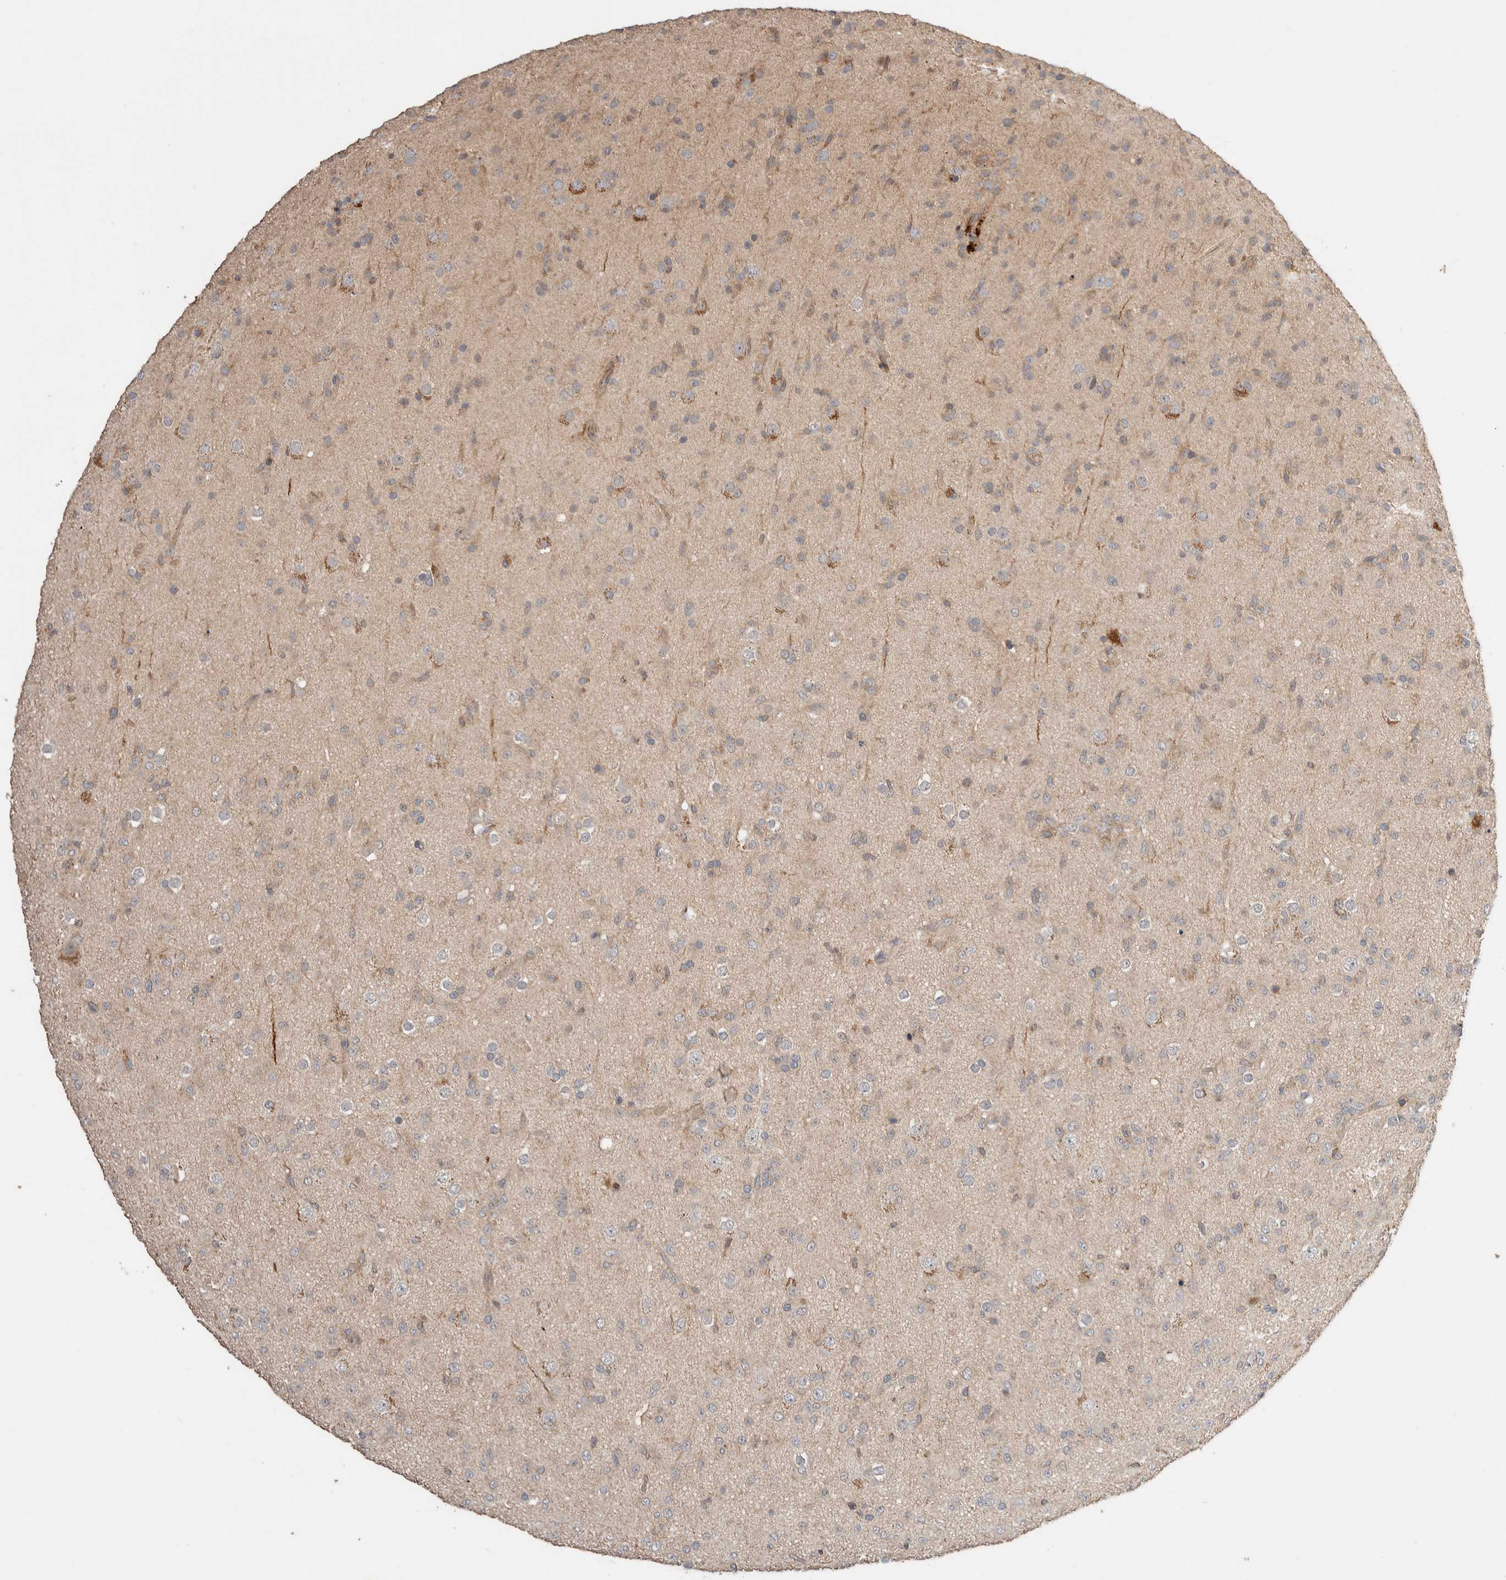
{"staining": {"intensity": "weak", "quantity": "<25%", "location": "cytoplasmic/membranous"}, "tissue": "glioma", "cell_type": "Tumor cells", "image_type": "cancer", "snomed": [{"axis": "morphology", "description": "Glioma, malignant, Low grade"}, {"axis": "topography", "description": "Brain"}], "caption": "IHC histopathology image of human glioma stained for a protein (brown), which exhibits no expression in tumor cells.", "gene": "WDR91", "patient": {"sex": "male", "age": 65}}